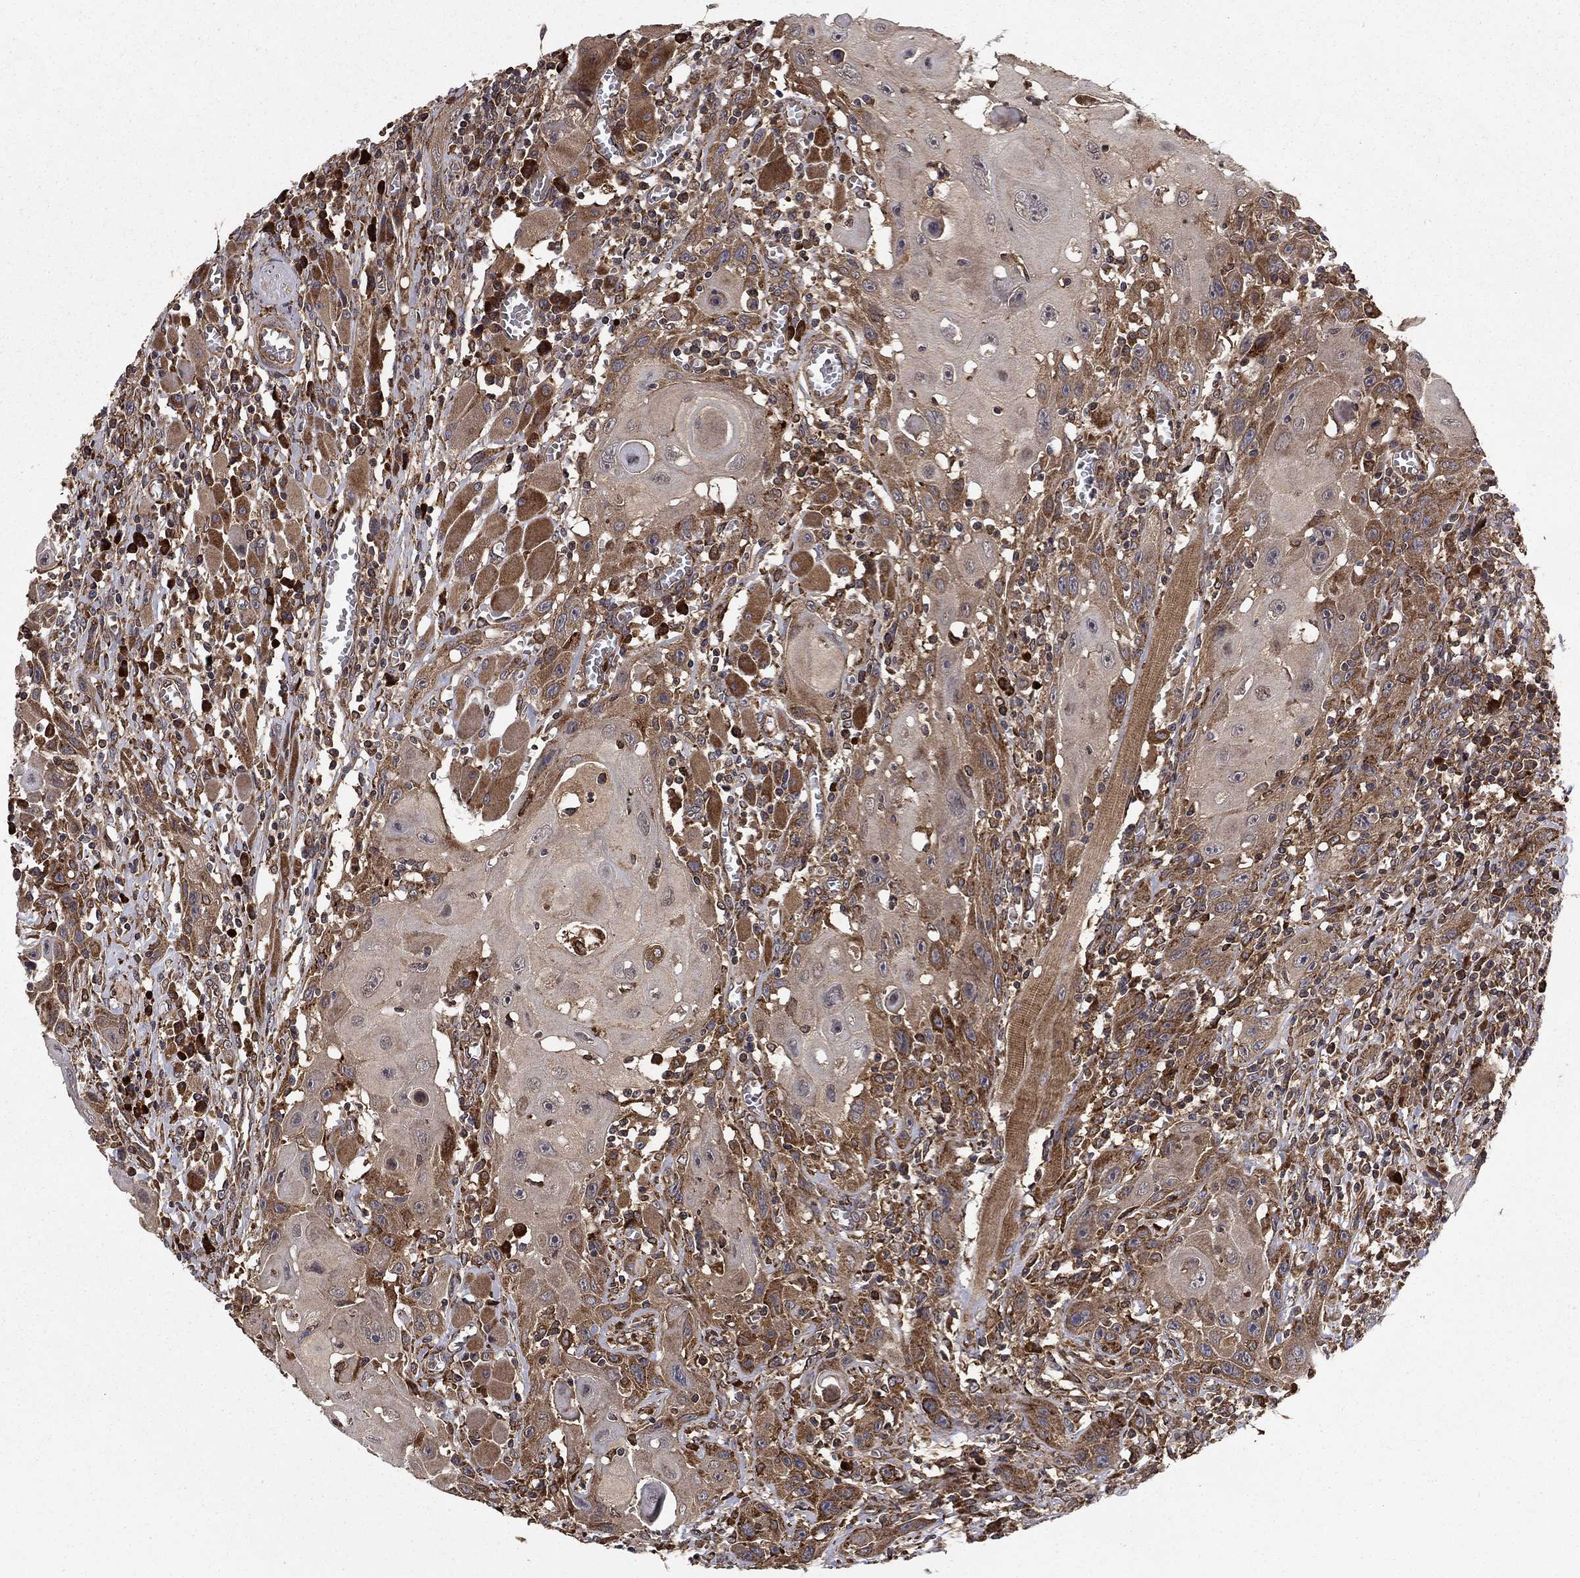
{"staining": {"intensity": "moderate", "quantity": "25%-75%", "location": "cytoplasmic/membranous"}, "tissue": "head and neck cancer", "cell_type": "Tumor cells", "image_type": "cancer", "snomed": [{"axis": "morphology", "description": "Normal tissue, NOS"}, {"axis": "morphology", "description": "Squamous cell carcinoma, NOS"}, {"axis": "topography", "description": "Oral tissue"}, {"axis": "topography", "description": "Head-Neck"}], "caption": "Head and neck squamous cell carcinoma stained with a brown dye displays moderate cytoplasmic/membranous positive expression in about 25%-75% of tumor cells.", "gene": "BABAM2", "patient": {"sex": "male", "age": 71}}